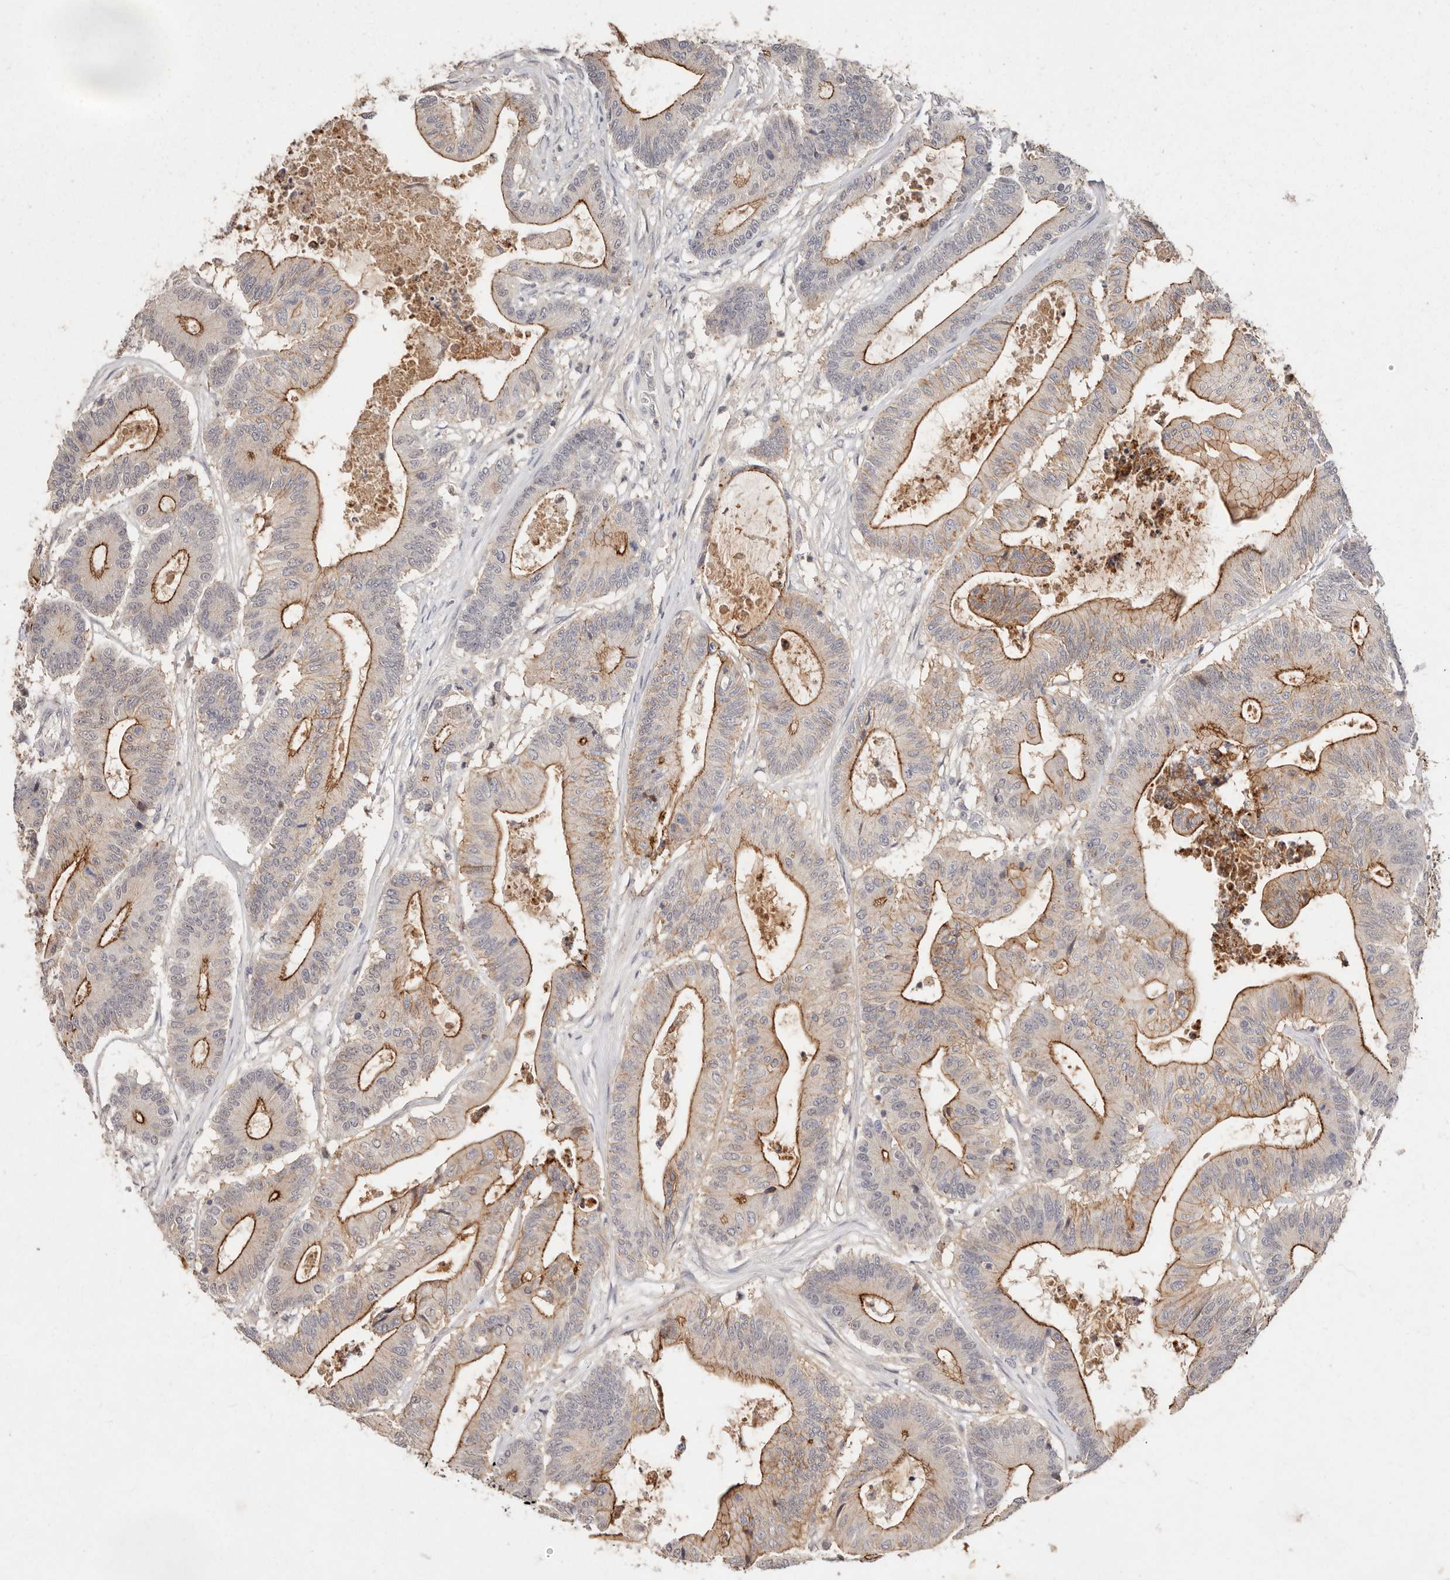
{"staining": {"intensity": "moderate", "quantity": "25%-75%", "location": "cytoplasmic/membranous"}, "tissue": "colorectal cancer", "cell_type": "Tumor cells", "image_type": "cancer", "snomed": [{"axis": "morphology", "description": "Adenocarcinoma, NOS"}, {"axis": "topography", "description": "Colon"}], "caption": "IHC image of human colorectal cancer stained for a protein (brown), which exhibits medium levels of moderate cytoplasmic/membranous expression in approximately 25%-75% of tumor cells.", "gene": "CXADR", "patient": {"sex": "female", "age": 84}}